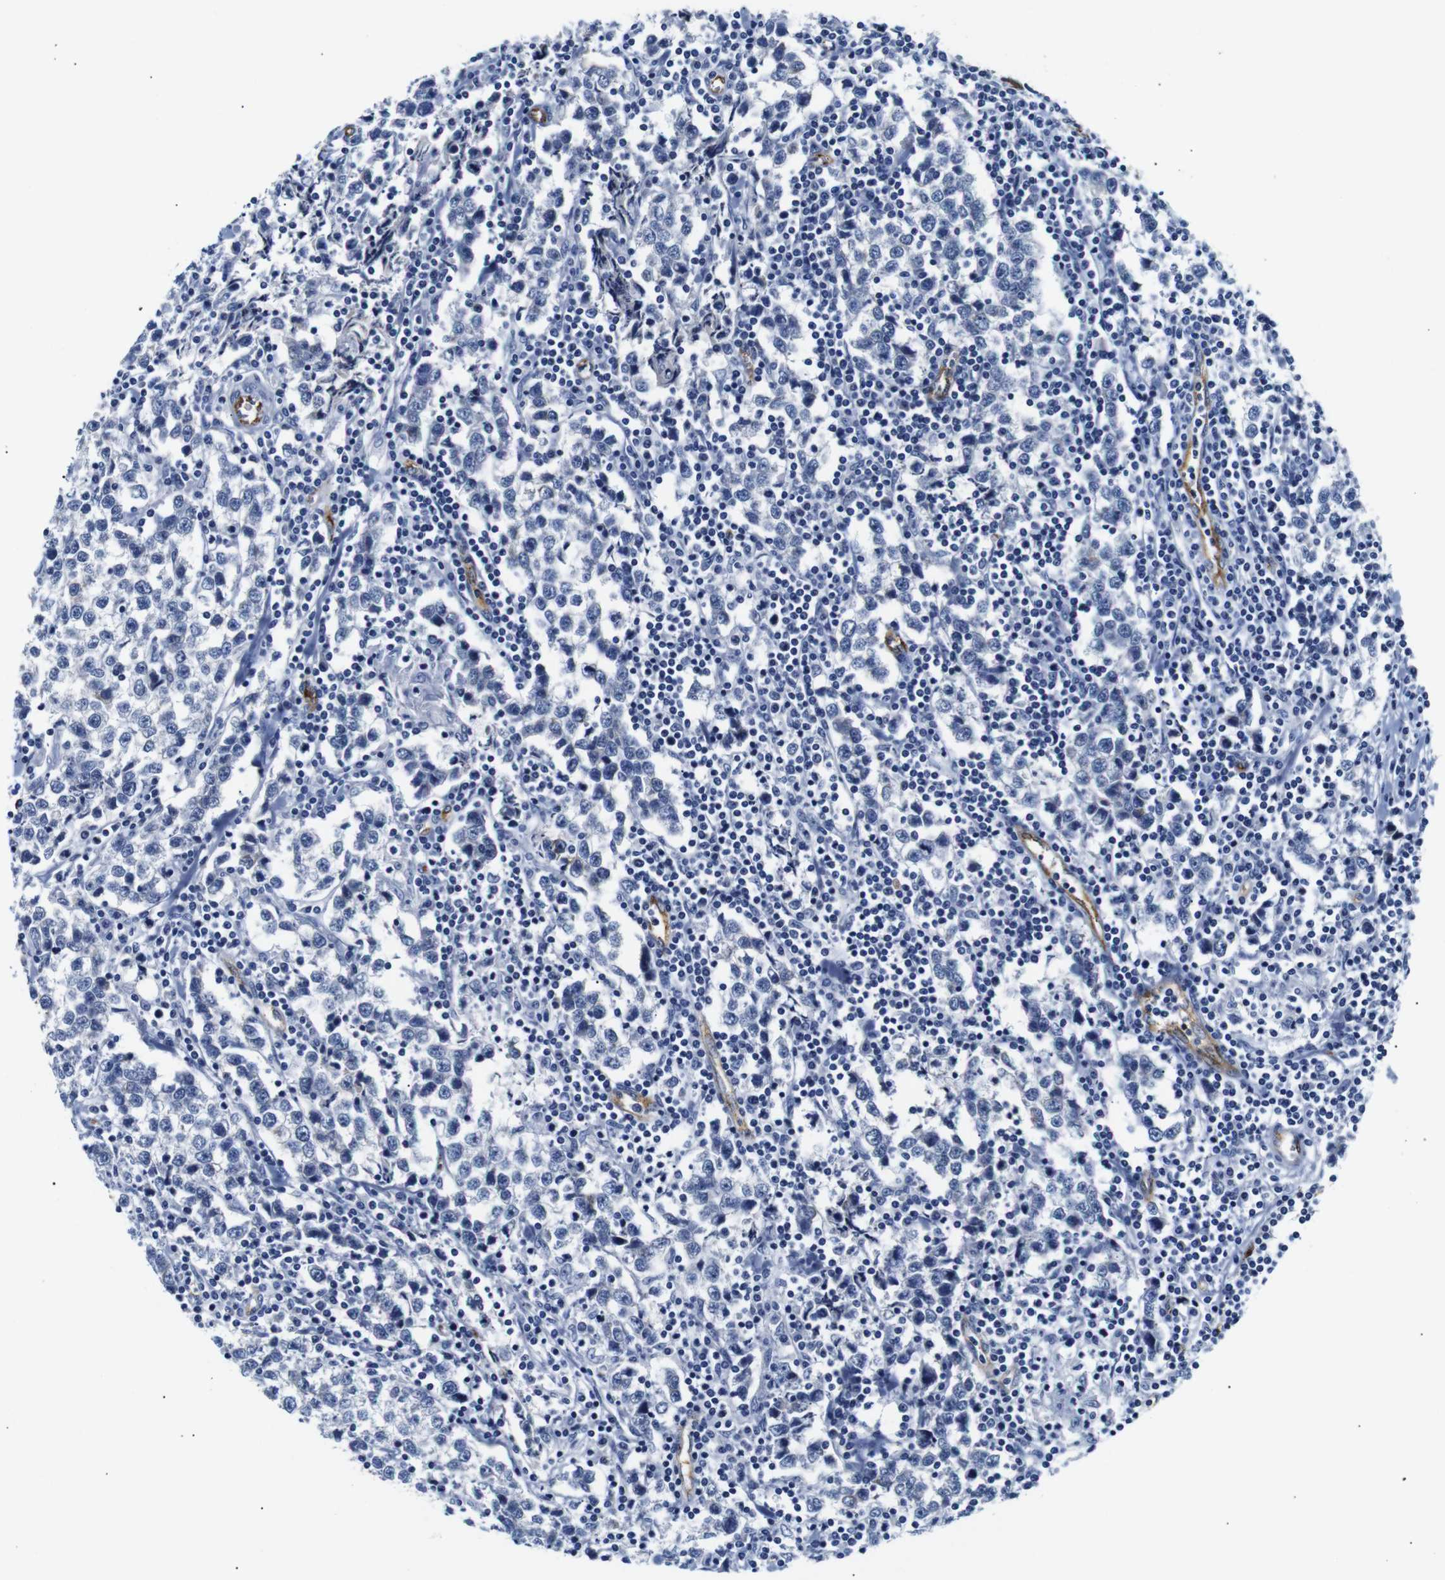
{"staining": {"intensity": "negative", "quantity": "none", "location": "none"}, "tissue": "testis cancer", "cell_type": "Tumor cells", "image_type": "cancer", "snomed": [{"axis": "morphology", "description": "Seminoma, NOS"}, {"axis": "morphology", "description": "Carcinoma, Embryonal, NOS"}, {"axis": "topography", "description": "Testis"}], "caption": "Immunohistochemistry (IHC) photomicrograph of human testis cancer stained for a protein (brown), which exhibits no expression in tumor cells. (DAB immunohistochemistry (IHC), high magnification).", "gene": "MUC4", "patient": {"sex": "male", "age": 36}}